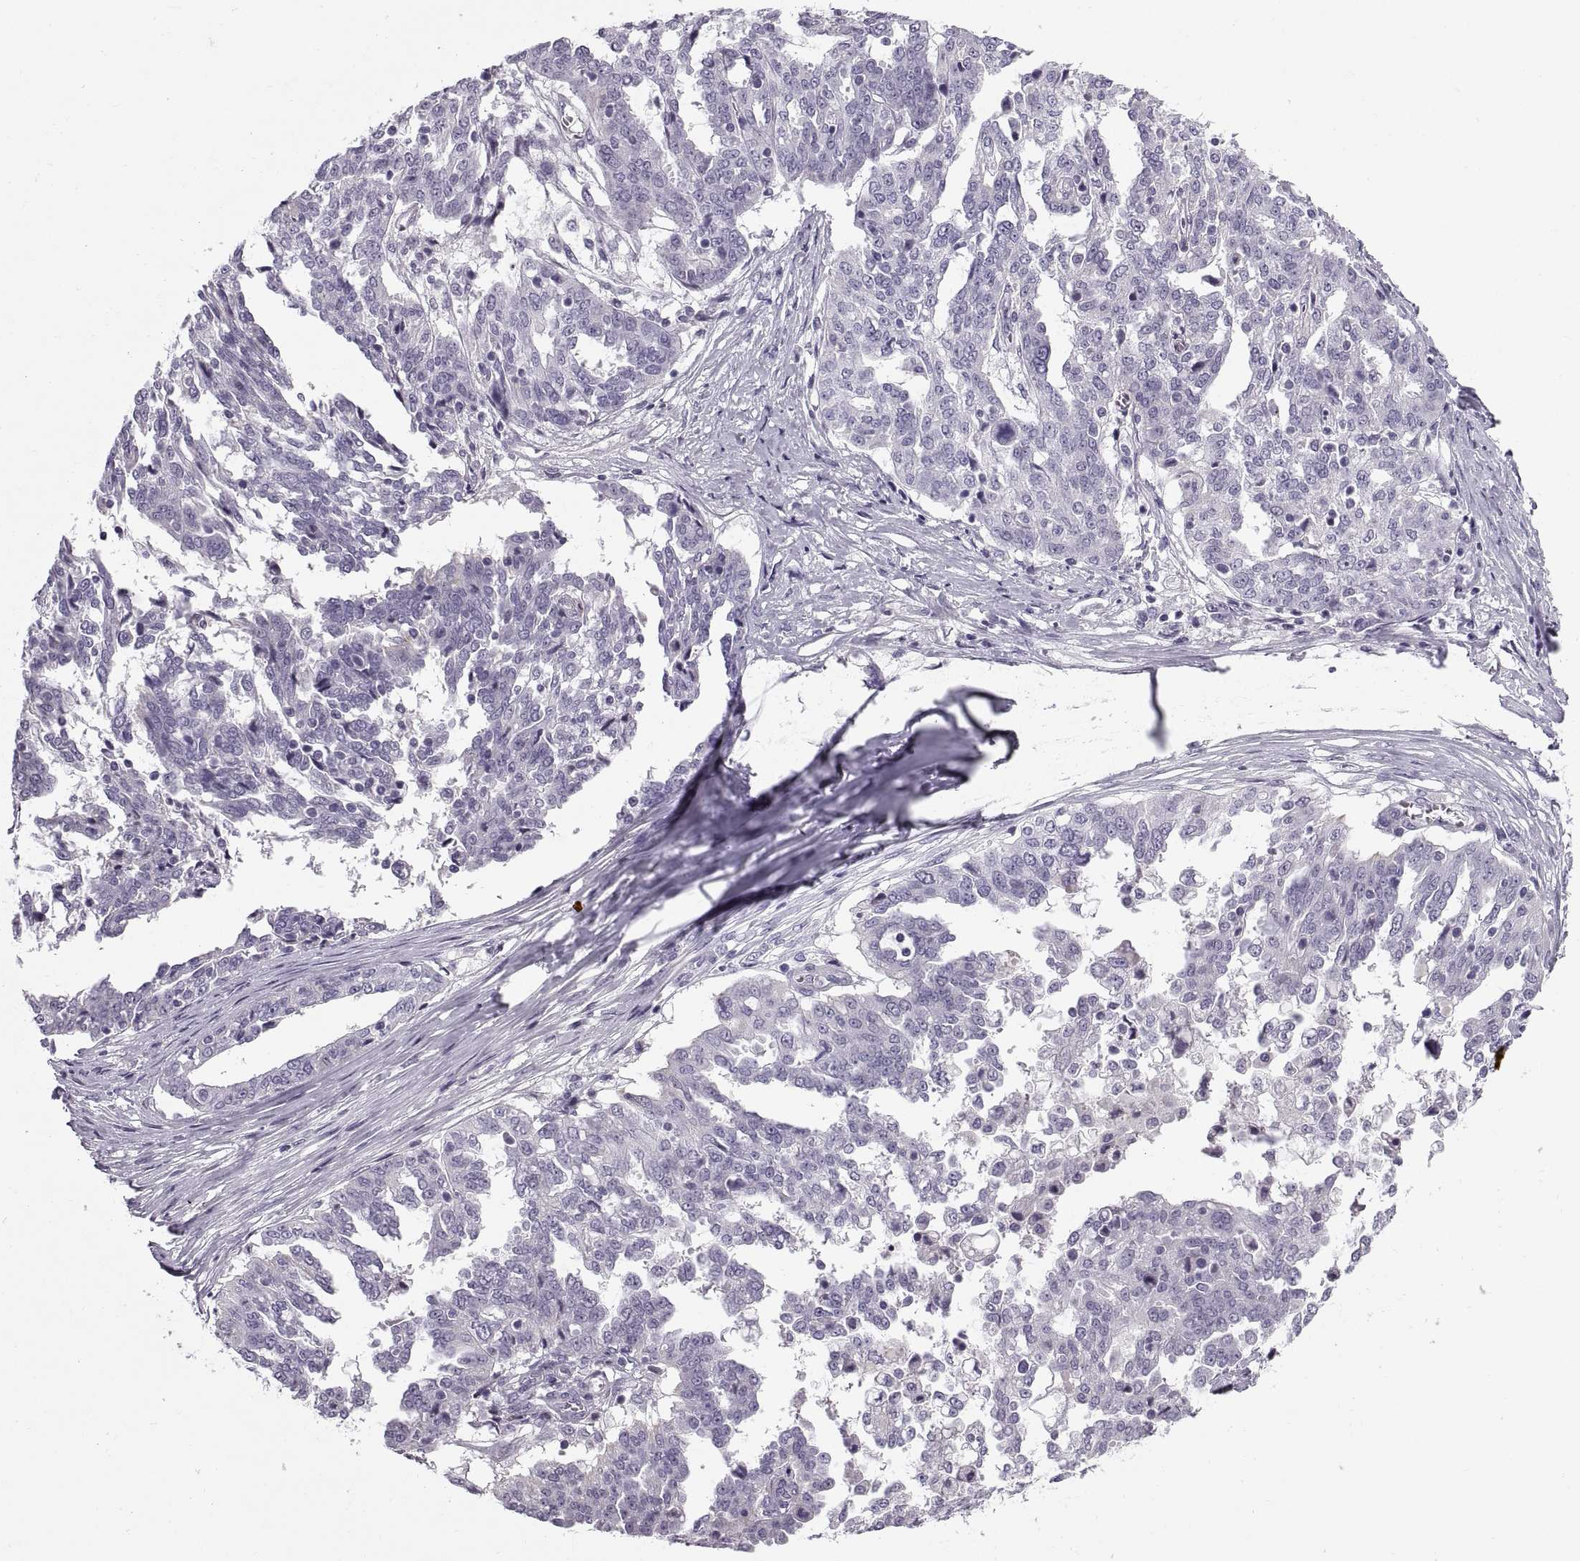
{"staining": {"intensity": "negative", "quantity": "none", "location": "none"}, "tissue": "ovarian cancer", "cell_type": "Tumor cells", "image_type": "cancer", "snomed": [{"axis": "morphology", "description": "Cystadenocarcinoma, serous, NOS"}, {"axis": "topography", "description": "Ovary"}], "caption": "The immunohistochemistry (IHC) image has no significant staining in tumor cells of serous cystadenocarcinoma (ovarian) tissue. Nuclei are stained in blue.", "gene": "CALCR", "patient": {"sex": "female", "age": 67}}